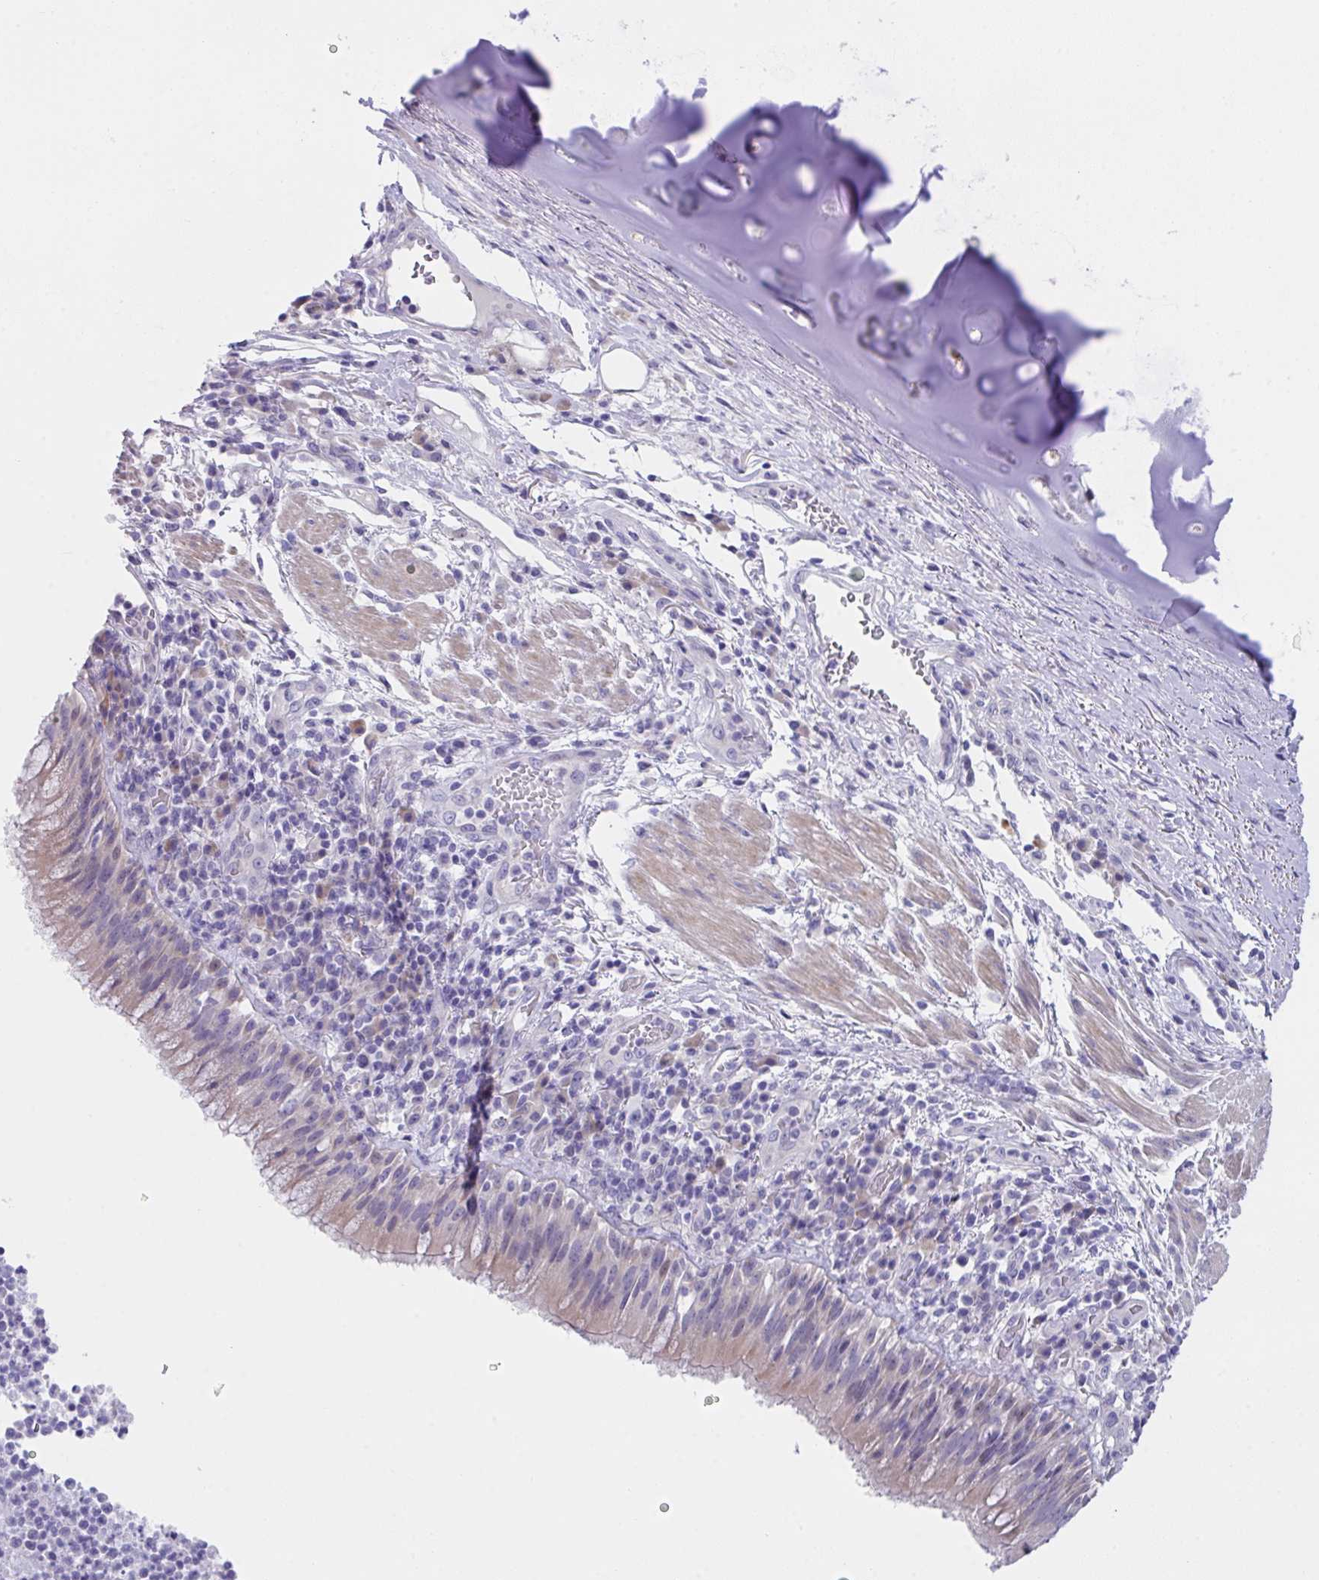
{"staining": {"intensity": "weak", "quantity": "25%-75%", "location": "cytoplasmic/membranous"}, "tissue": "bronchus", "cell_type": "Respiratory epithelial cells", "image_type": "normal", "snomed": [{"axis": "morphology", "description": "Normal tissue, NOS"}, {"axis": "topography", "description": "Cartilage tissue"}, {"axis": "topography", "description": "Bronchus"}], "caption": "Bronchus stained for a protein demonstrates weak cytoplasmic/membranous positivity in respiratory epithelial cells. Using DAB (3,3'-diaminobenzidine) (brown) and hematoxylin (blue) stains, captured at high magnification using brightfield microscopy.", "gene": "FBXO47", "patient": {"sex": "male", "age": 56}}